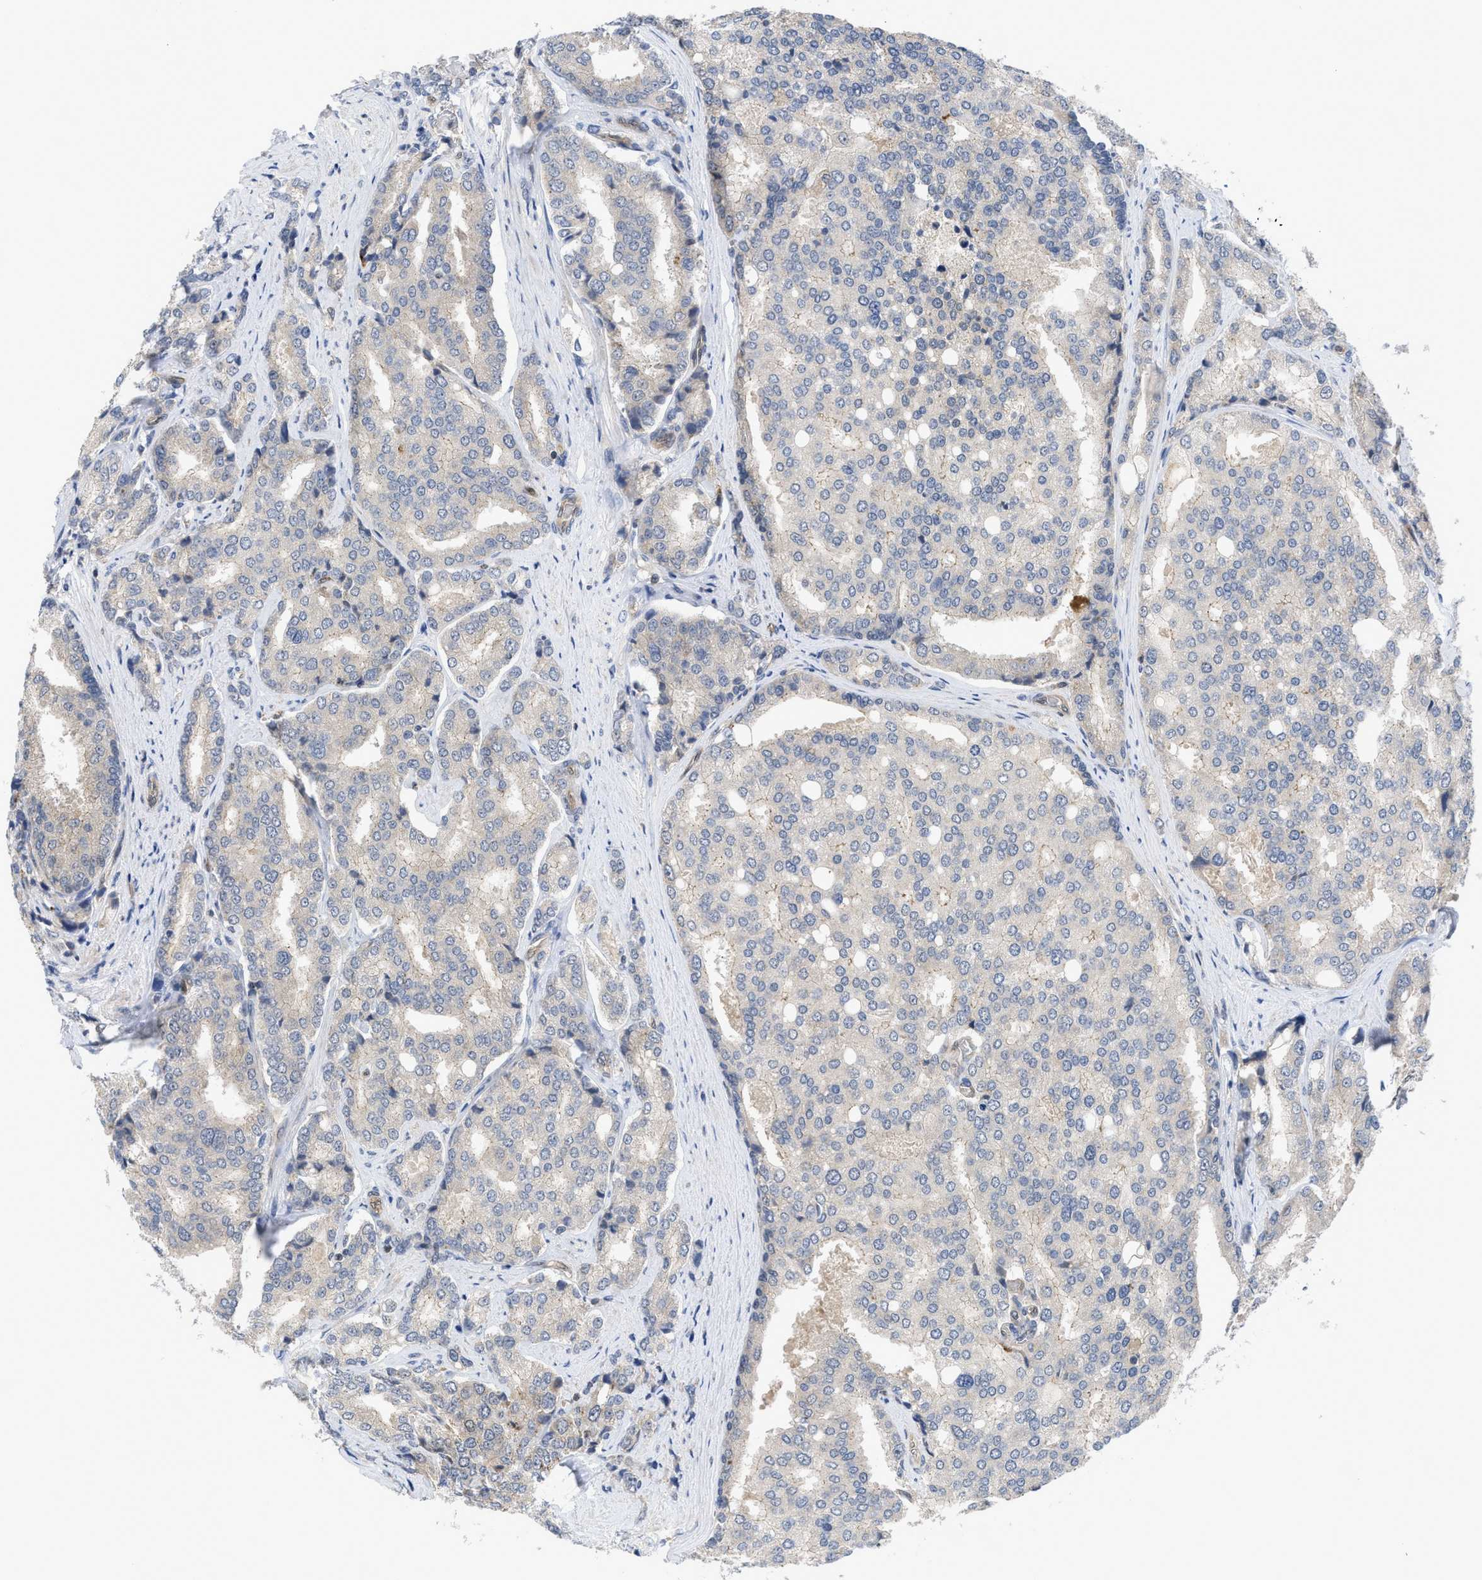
{"staining": {"intensity": "negative", "quantity": "none", "location": "none"}, "tissue": "prostate cancer", "cell_type": "Tumor cells", "image_type": "cancer", "snomed": [{"axis": "morphology", "description": "Adenocarcinoma, High grade"}, {"axis": "topography", "description": "Prostate"}], "caption": "Human prostate cancer (adenocarcinoma (high-grade)) stained for a protein using immunohistochemistry (IHC) displays no staining in tumor cells.", "gene": "LDAF1", "patient": {"sex": "male", "age": 50}}